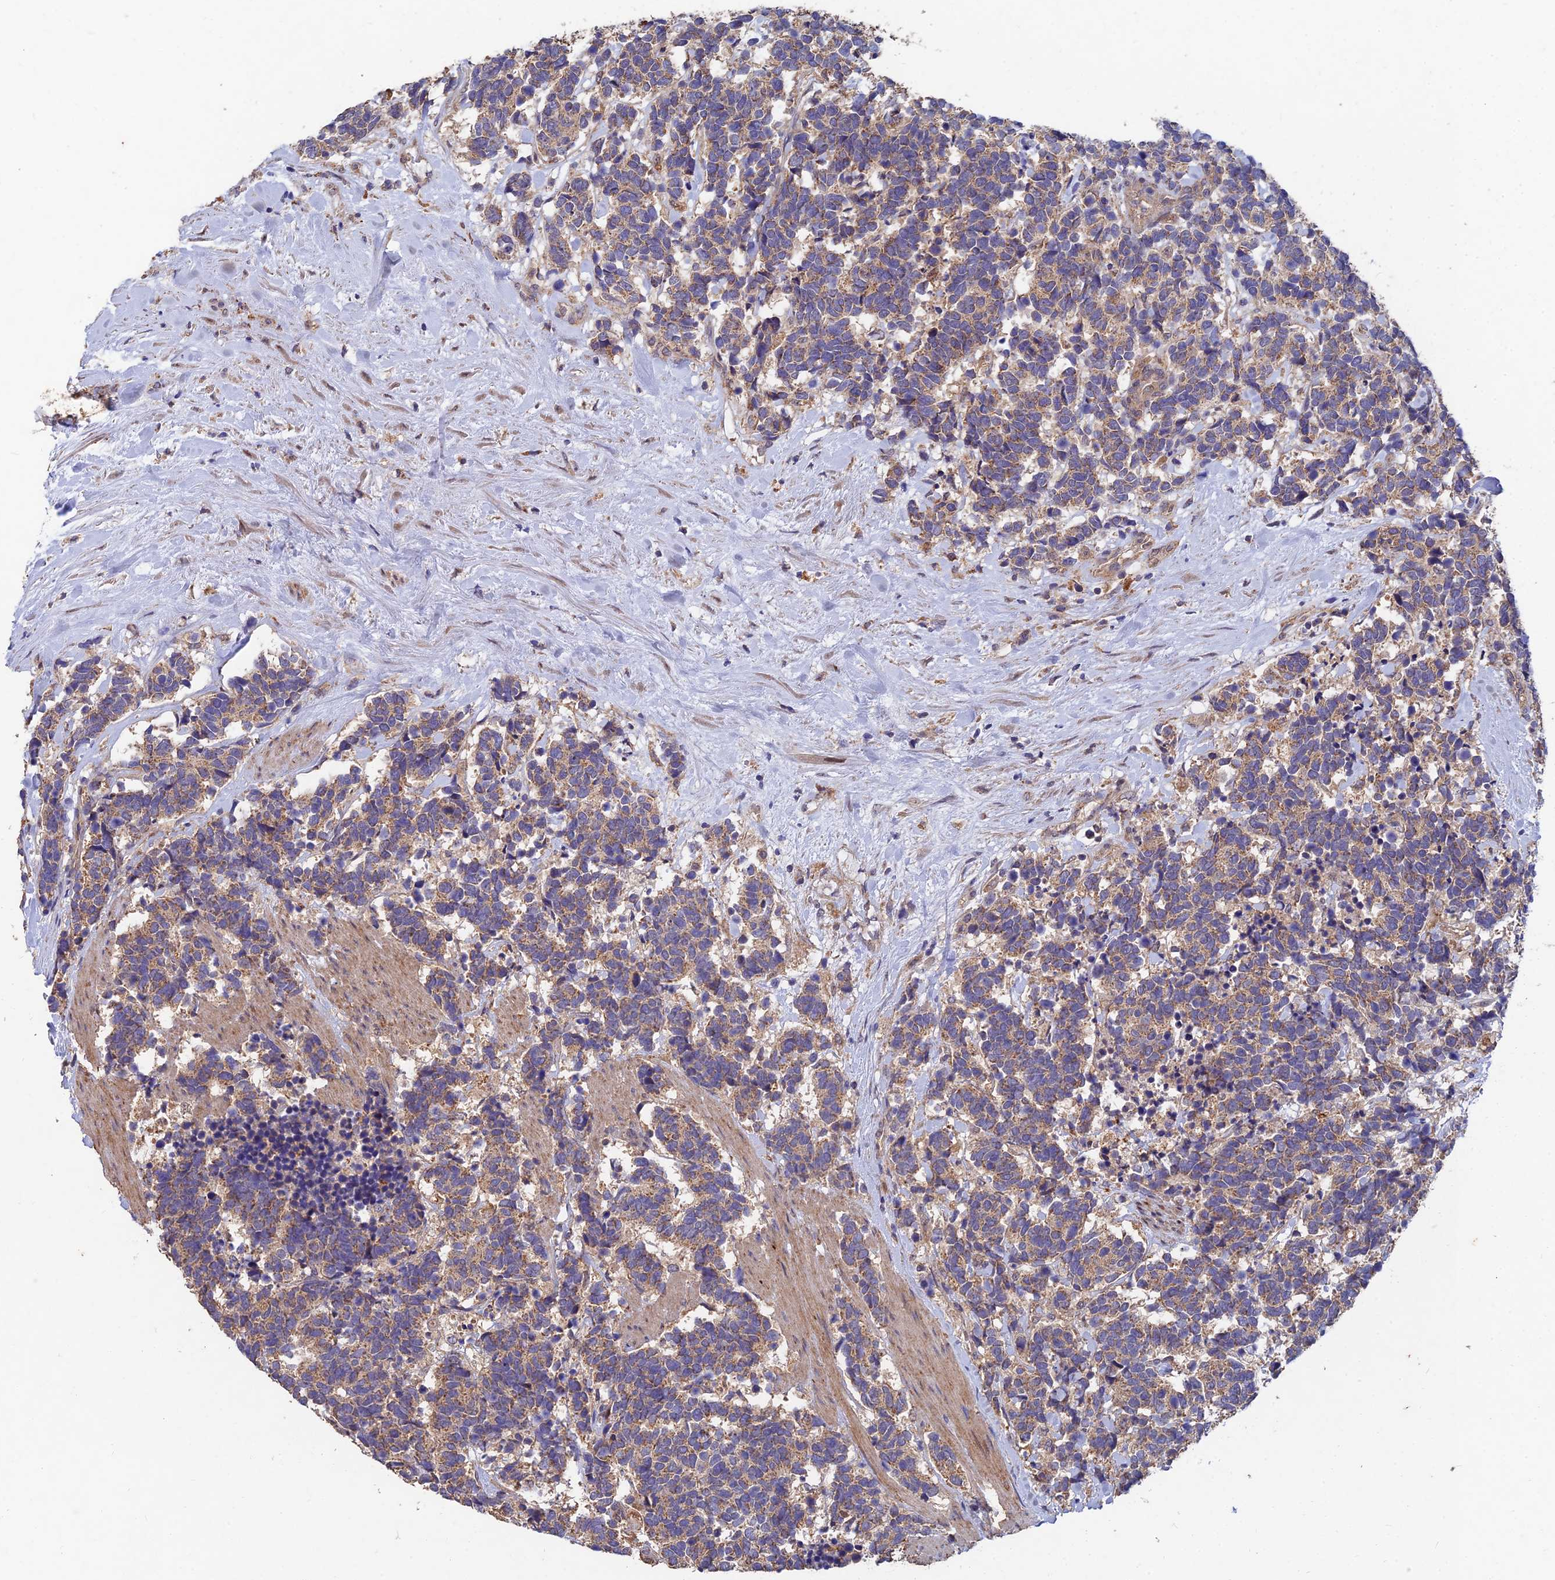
{"staining": {"intensity": "weak", "quantity": ">75%", "location": "cytoplasmic/membranous"}, "tissue": "carcinoid", "cell_type": "Tumor cells", "image_type": "cancer", "snomed": [{"axis": "morphology", "description": "Carcinoma, NOS"}, {"axis": "morphology", "description": "Carcinoid, malignant, NOS"}, {"axis": "topography", "description": "Prostate"}], "caption": "Tumor cells display low levels of weak cytoplasmic/membranous staining in about >75% of cells in carcinoid.", "gene": "SLC38A11", "patient": {"sex": "male", "age": 57}}